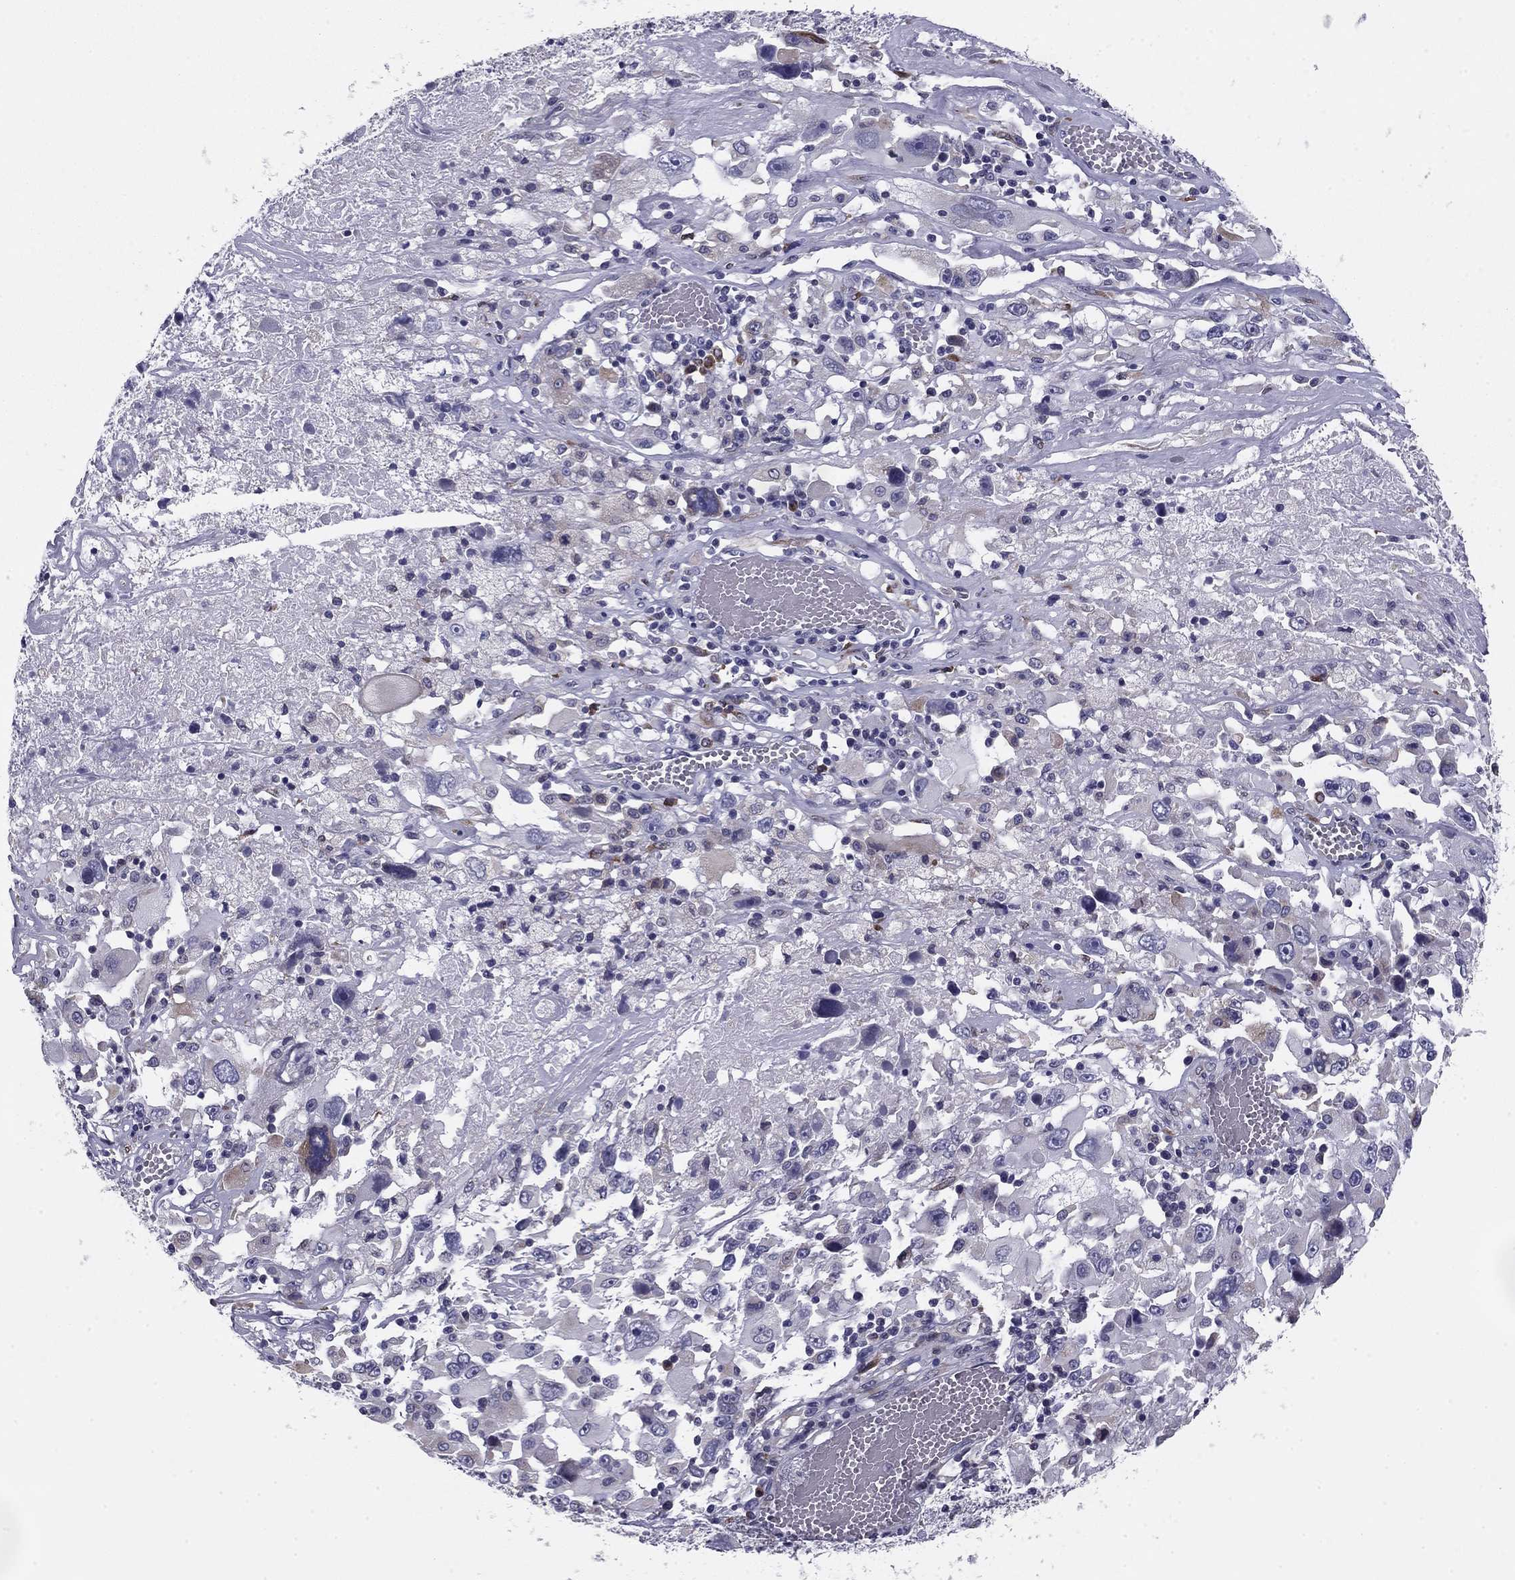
{"staining": {"intensity": "moderate", "quantity": "<25%", "location": "cytoplasmic/membranous"}, "tissue": "melanoma", "cell_type": "Tumor cells", "image_type": "cancer", "snomed": [{"axis": "morphology", "description": "Malignant melanoma, Metastatic site"}, {"axis": "topography", "description": "Soft tissue"}], "caption": "Moderate cytoplasmic/membranous protein staining is appreciated in approximately <25% of tumor cells in malignant melanoma (metastatic site).", "gene": "TMED3", "patient": {"sex": "male", "age": 50}}